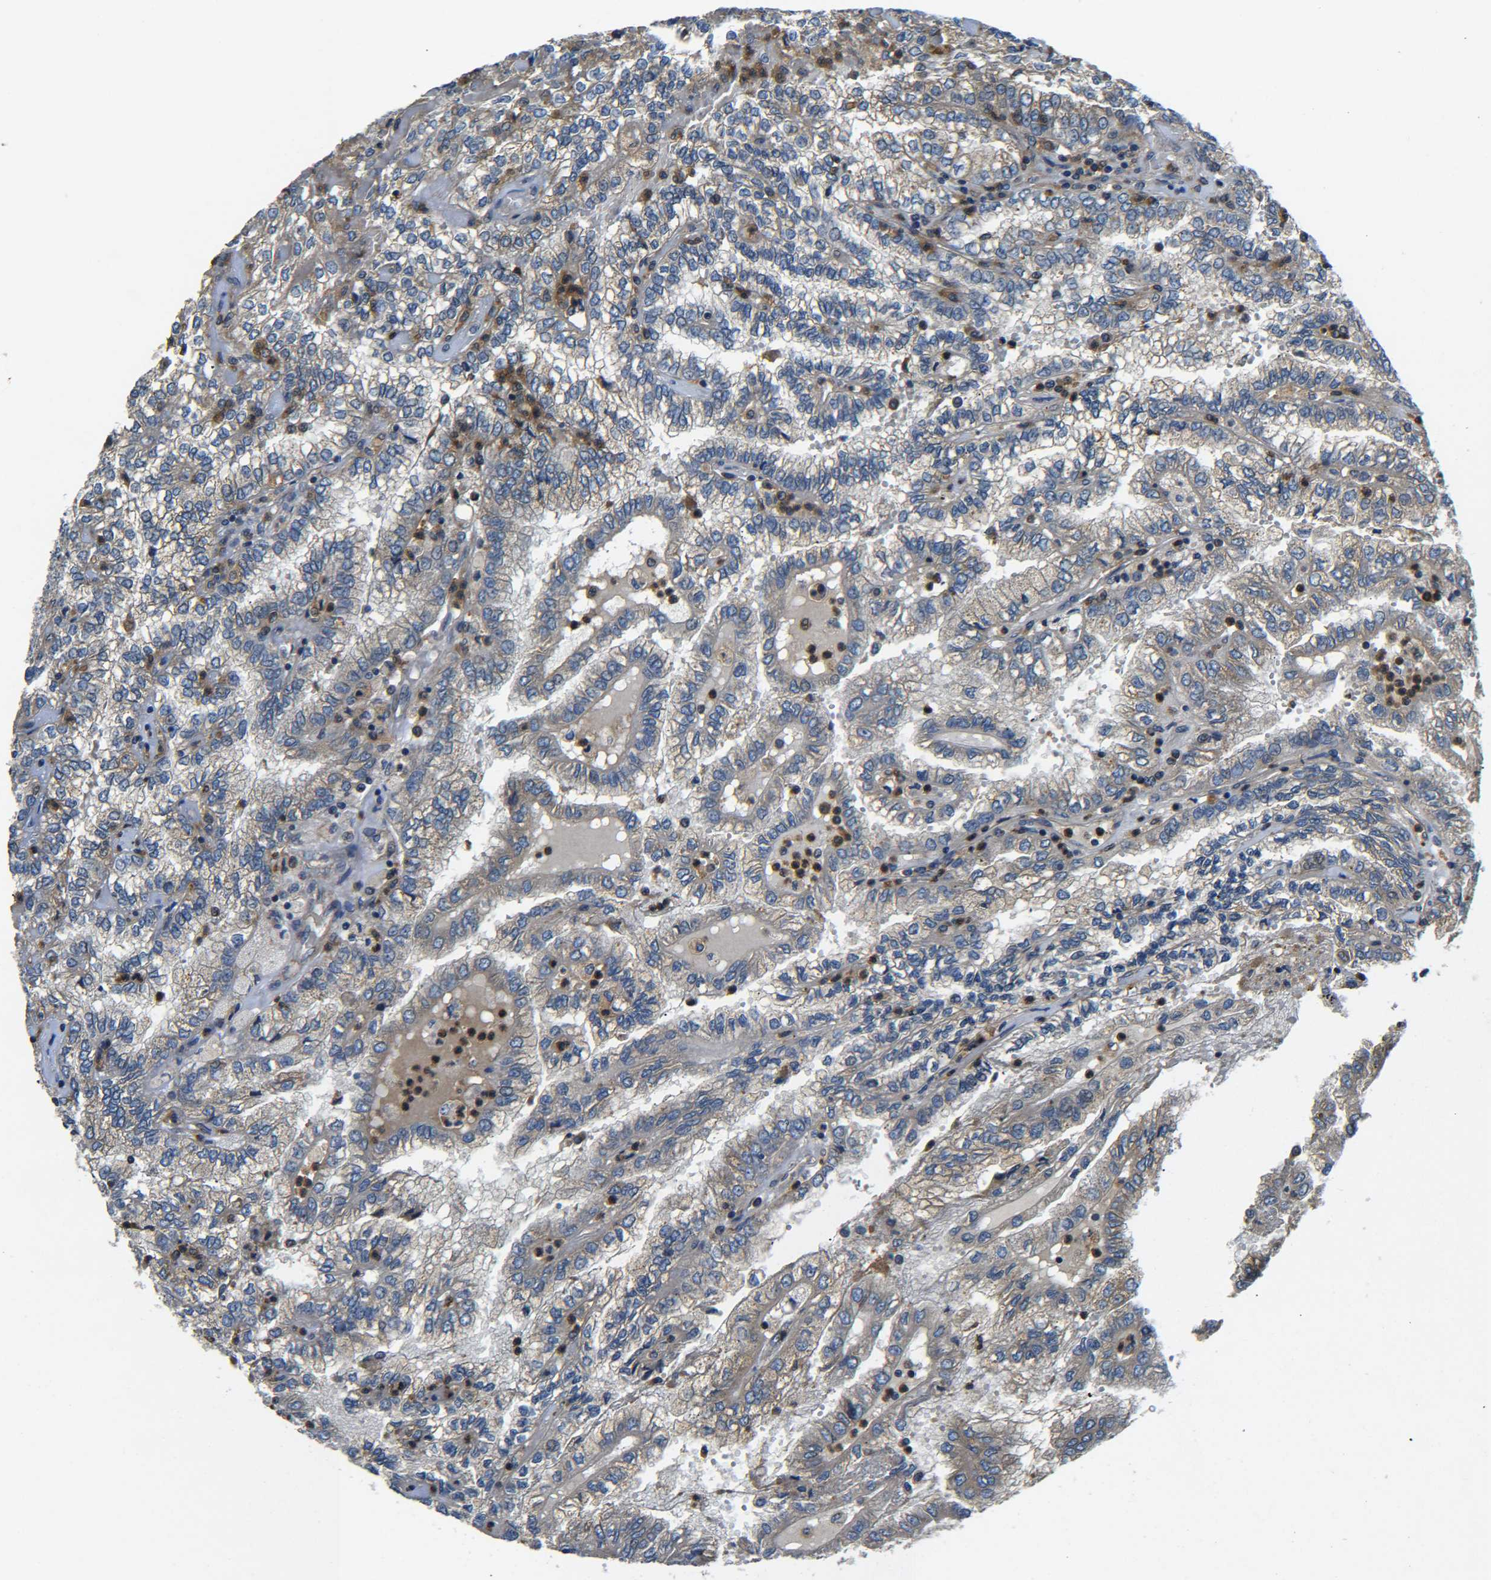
{"staining": {"intensity": "weak", "quantity": "25%-75%", "location": "cytoplasmic/membranous"}, "tissue": "renal cancer", "cell_type": "Tumor cells", "image_type": "cancer", "snomed": [{"axis": "morphology", "description": "Inflammation, NOS"}, {"axis": "morphology", "description": "Adenocarcinoma, NOS"}, {"axis": "topography", "description": "Kidney"}], "caption": "Protein expression analysis of human renal adenocarcinoma reveals weak cytoplasmic/membranous positivity in approximately 25%-75% of tumor cells.", "gene": "RAB1B", "patient": {"sex": "male", "age": 68}}